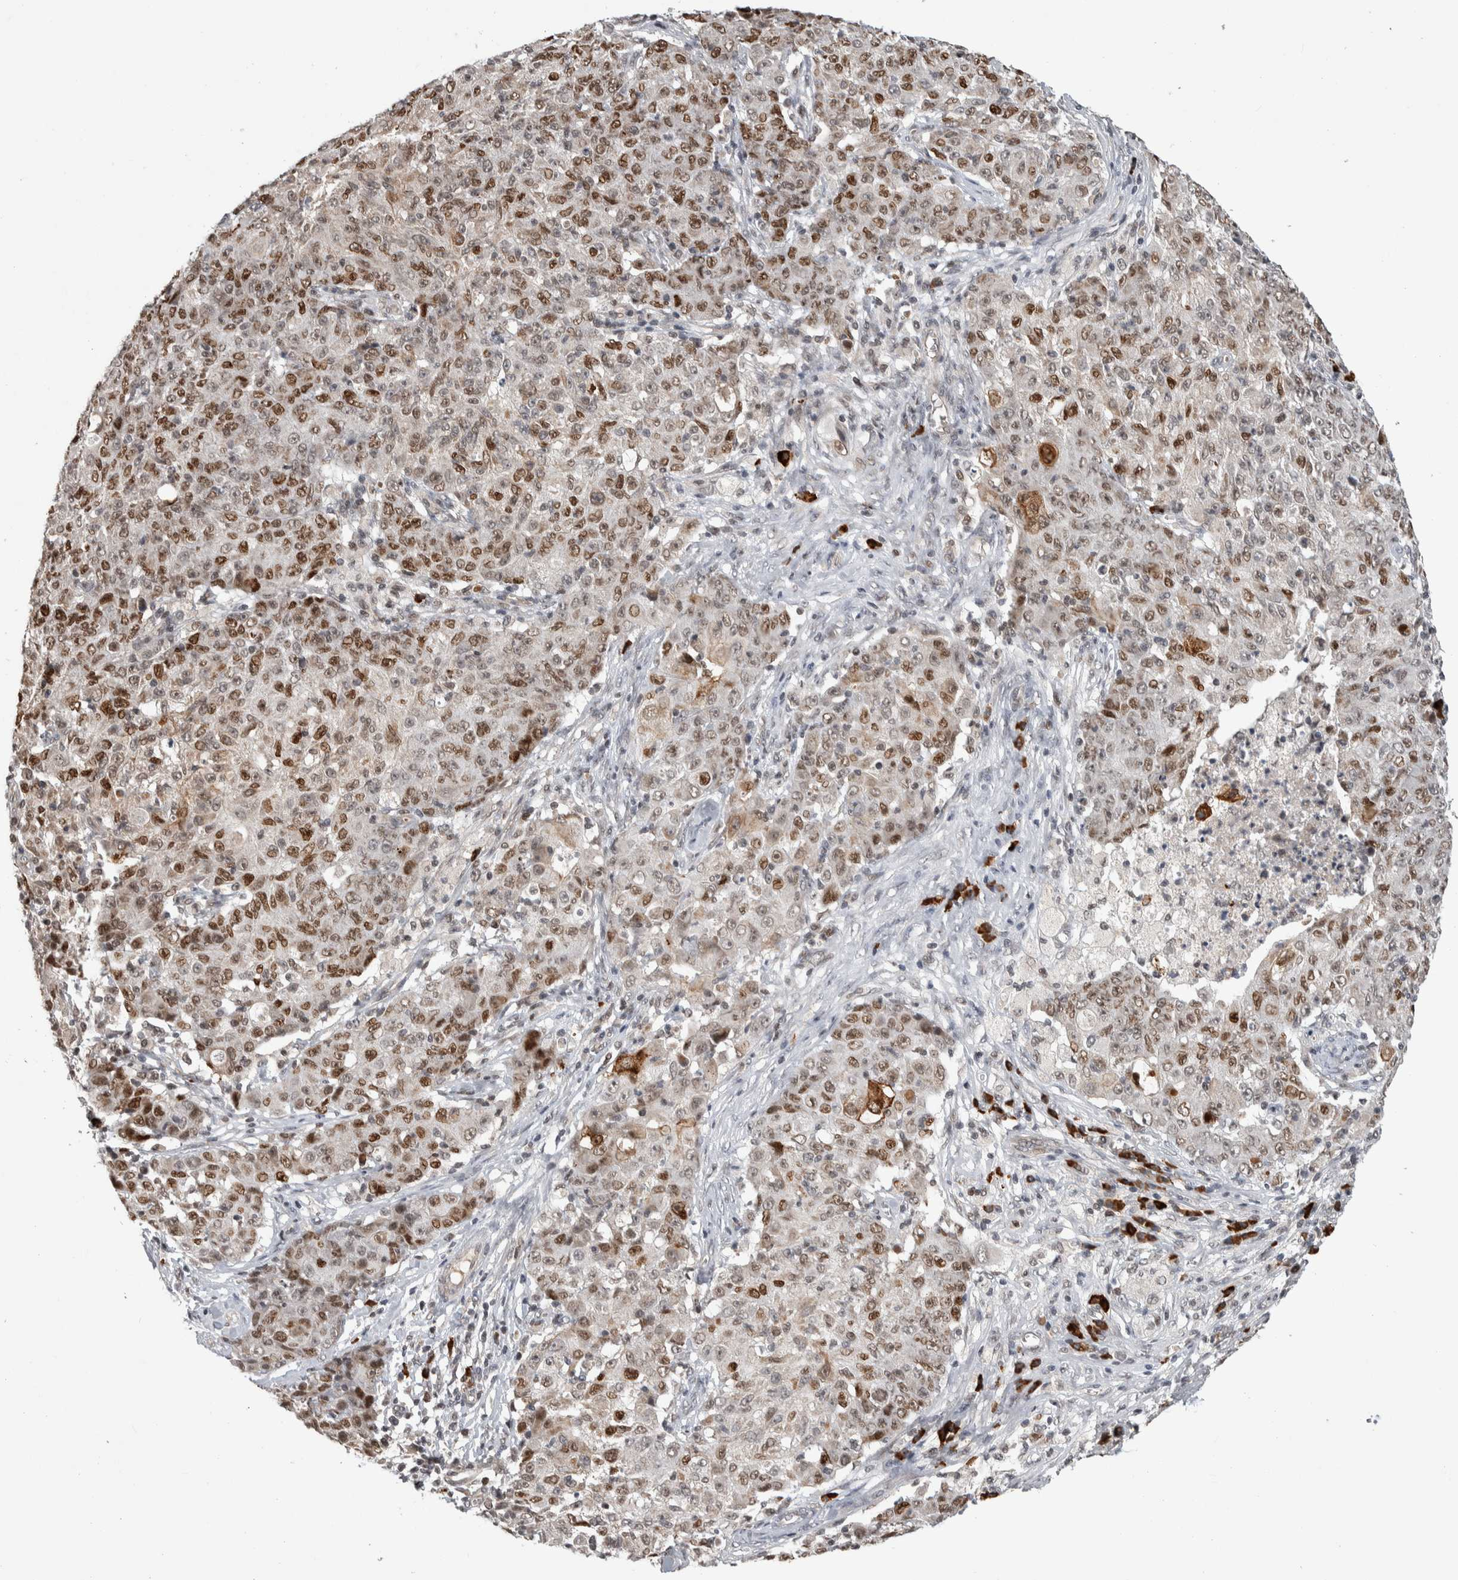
{"staining": {"intensity": "moderate", "quantity": ">75%", "location": "nuclear"}, "tissue": "ovarian cancer", "cell_type": "Tumor cells", "image_type": "cancer", "snomed": [{"axis": "morphology", "description": "Carcinoma, endometroid"}, {"axis": "topography", "description": "Ovary"}], "caption": "Human ovarian endometroid carcinoma stained with a protein marker demonstrates moderate staining in tumor cells.", "gene": "ZNF592", "patient": {"sex": "female", "age": 42}}